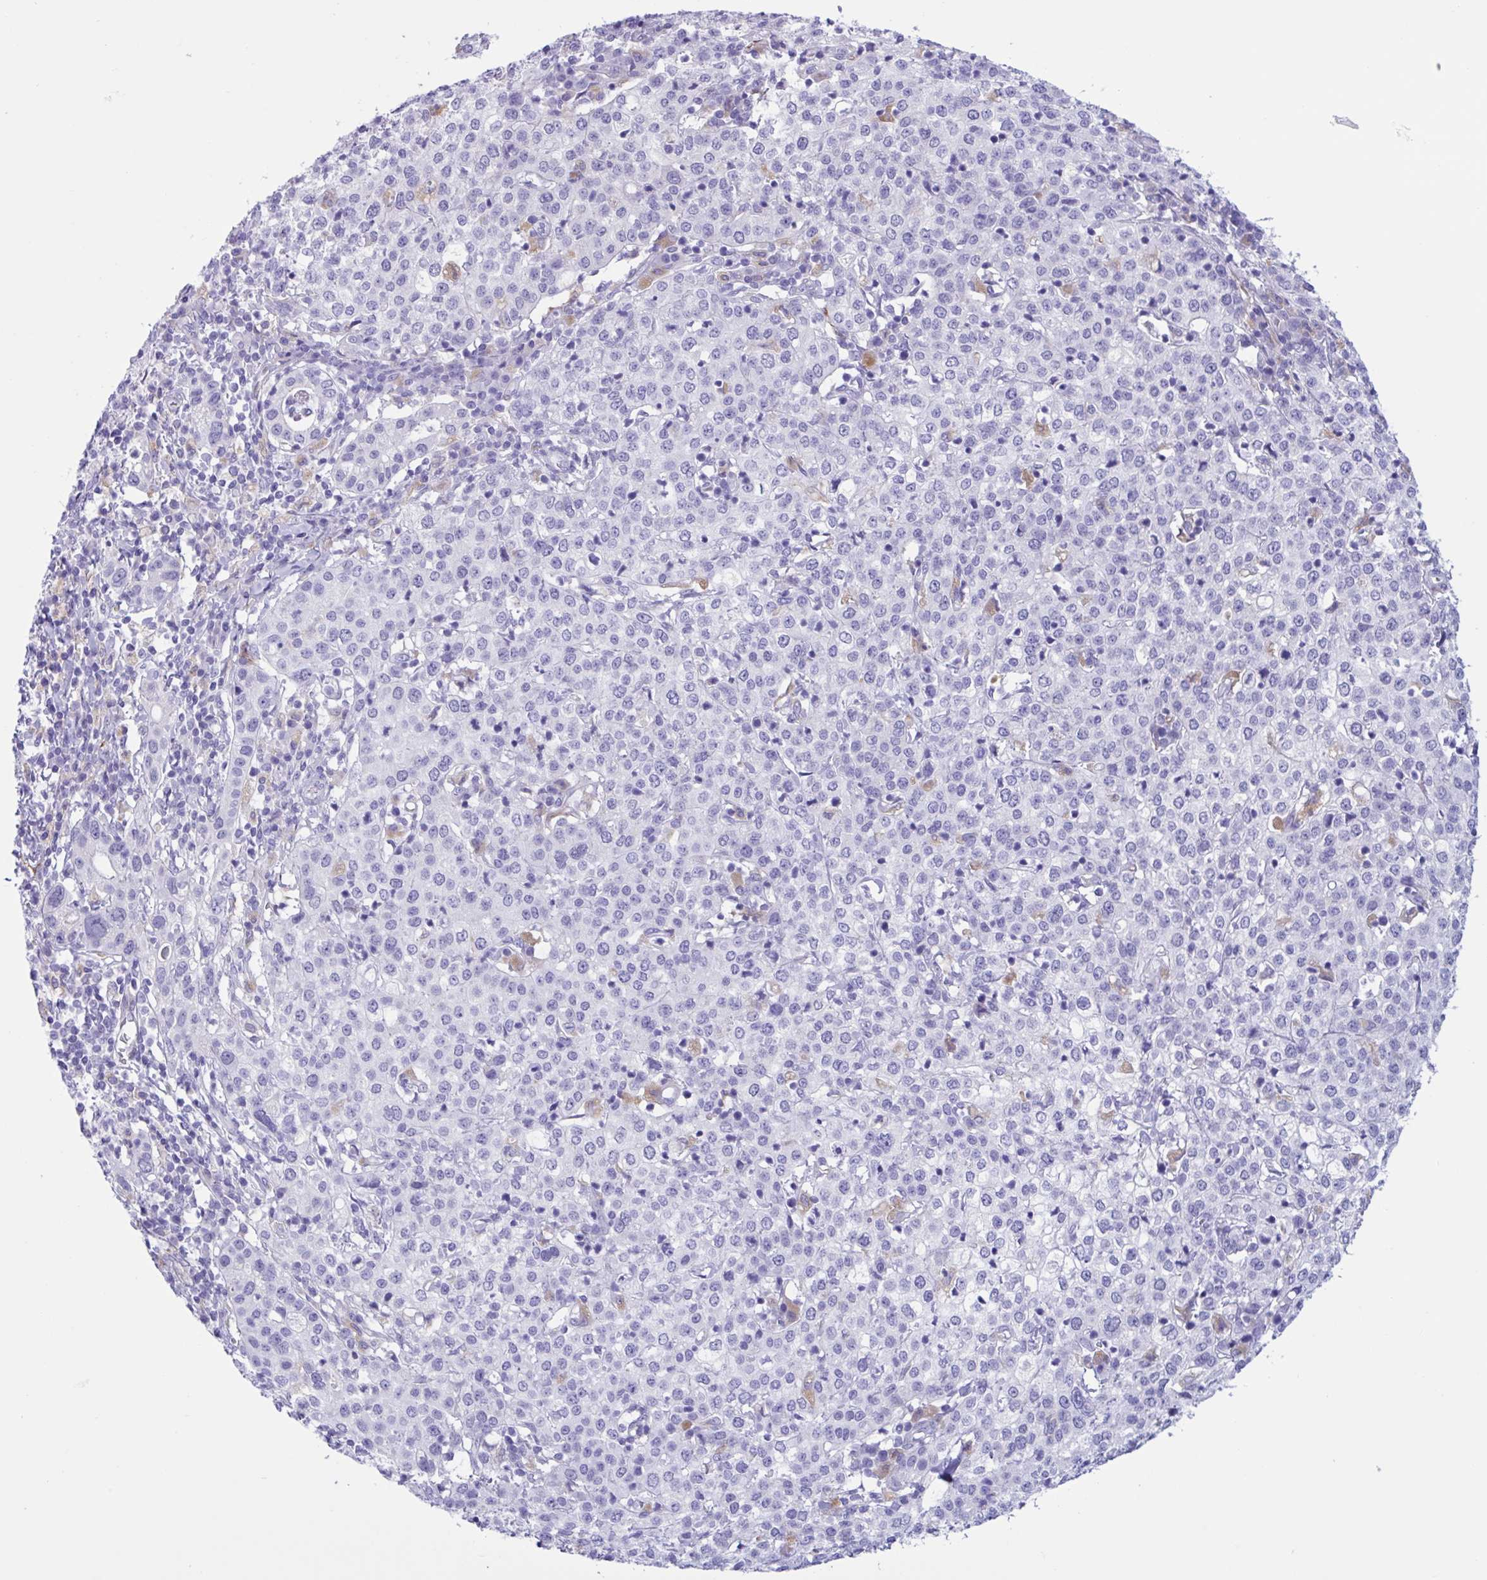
{"staining": {"intensity": "negative", "quantity": "none", "location": "none"}, "tissue": "cervical cancer", "cell_type": "Tumor cells", "image_type": "cancer", "snomed": [{"axis": "morphology", "description": "Normal tissue, NOS"}, {"axis": "morphology", "description": "Adenocarcinoma, NOS"}, {"axis": "topography", "description": "Cervix"}], "caption": "The immunohistochemistry (IHC) micrograph has no significant expression in tumor cells of cervical cancer tissue. (Stains: DAB IHC with hematoxylin counter stain, Microscopy: brightfield microscopy at high magnification).", "gene": "RPL22L1", "patient": {"sex": "female", "age": 44}}